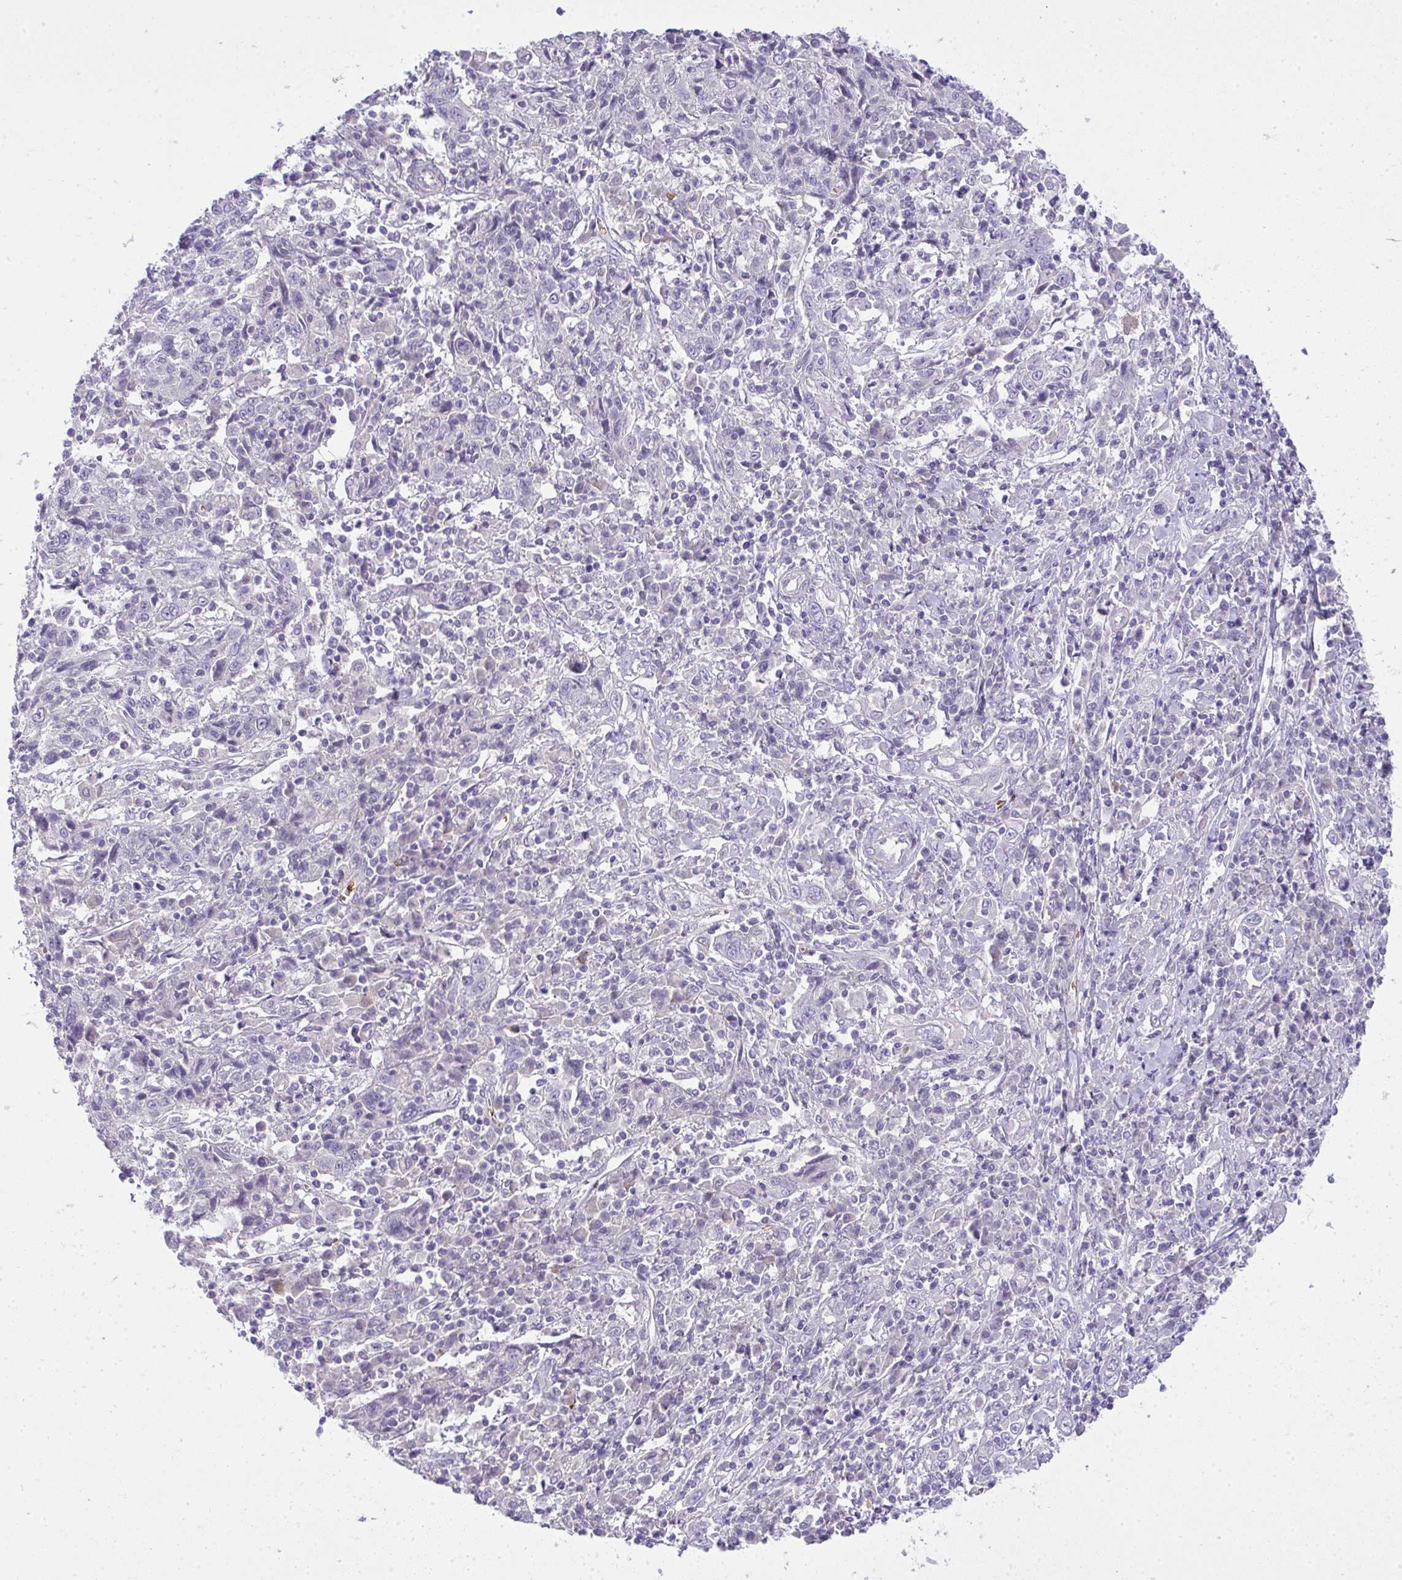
{"staining": {"intensity": "negative", "quantity": "none", "location": "none"}, "tissue": "cervical cancer", "cell_type": "Tumor cells", "image_type": "cancer", "snomed": [{"axis": "morphology", "description": "Squamous cell carcinoma, NOS"}, {"axis": "topography", "description": "Cervix"}], "caption": "This is an IHC histopathology image of human cervical squamous cell carcinoma. There is no staining in tumor cells.", "gene": "SPTB", "patient": {"sex": "female", "age": 46}}